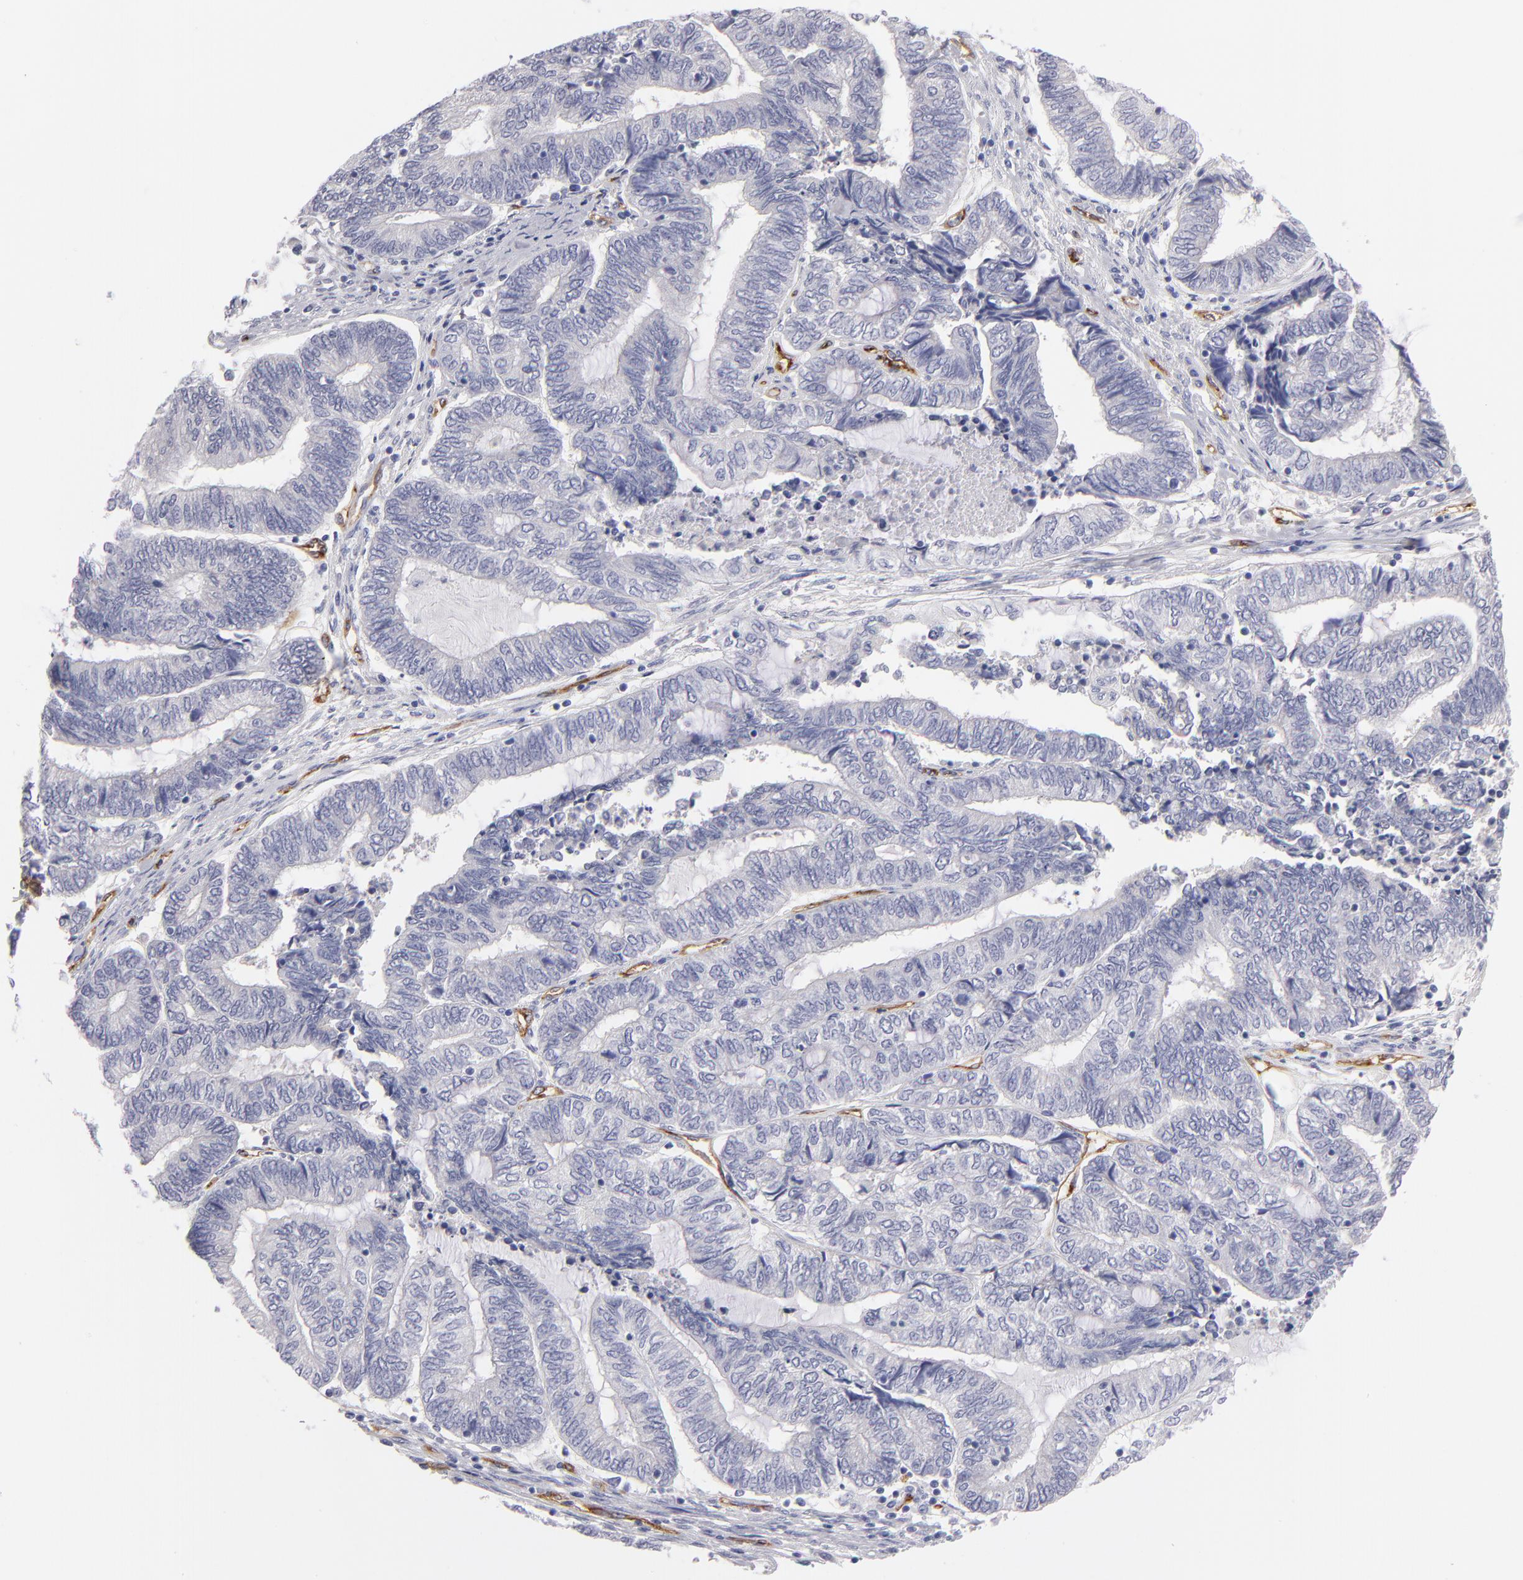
{"staining": {"intensity": "negative", "quantity": "none", "location": "none"}, "tissue": "endometrial cancer", "cell_type": "Tumor cells", "image_type": "cancer", "snomed": [{"axis": "morphology", "description": "Adenocarcinoma, NOS"}, {"axis": "topography", "description": "Uterus"}, {"axis": "topography", "description": "Endometrium"}], "caption": "High magnification brightfield microscopy of endometrial cancer stained with DAB (3,3'-diaminobenzidine) (brown) and counterstained with hematoxylin (blue): tumor cells show no significant positivity.", "gene": "PLVAP", "patient": {"sex": "female", "age": 70}}